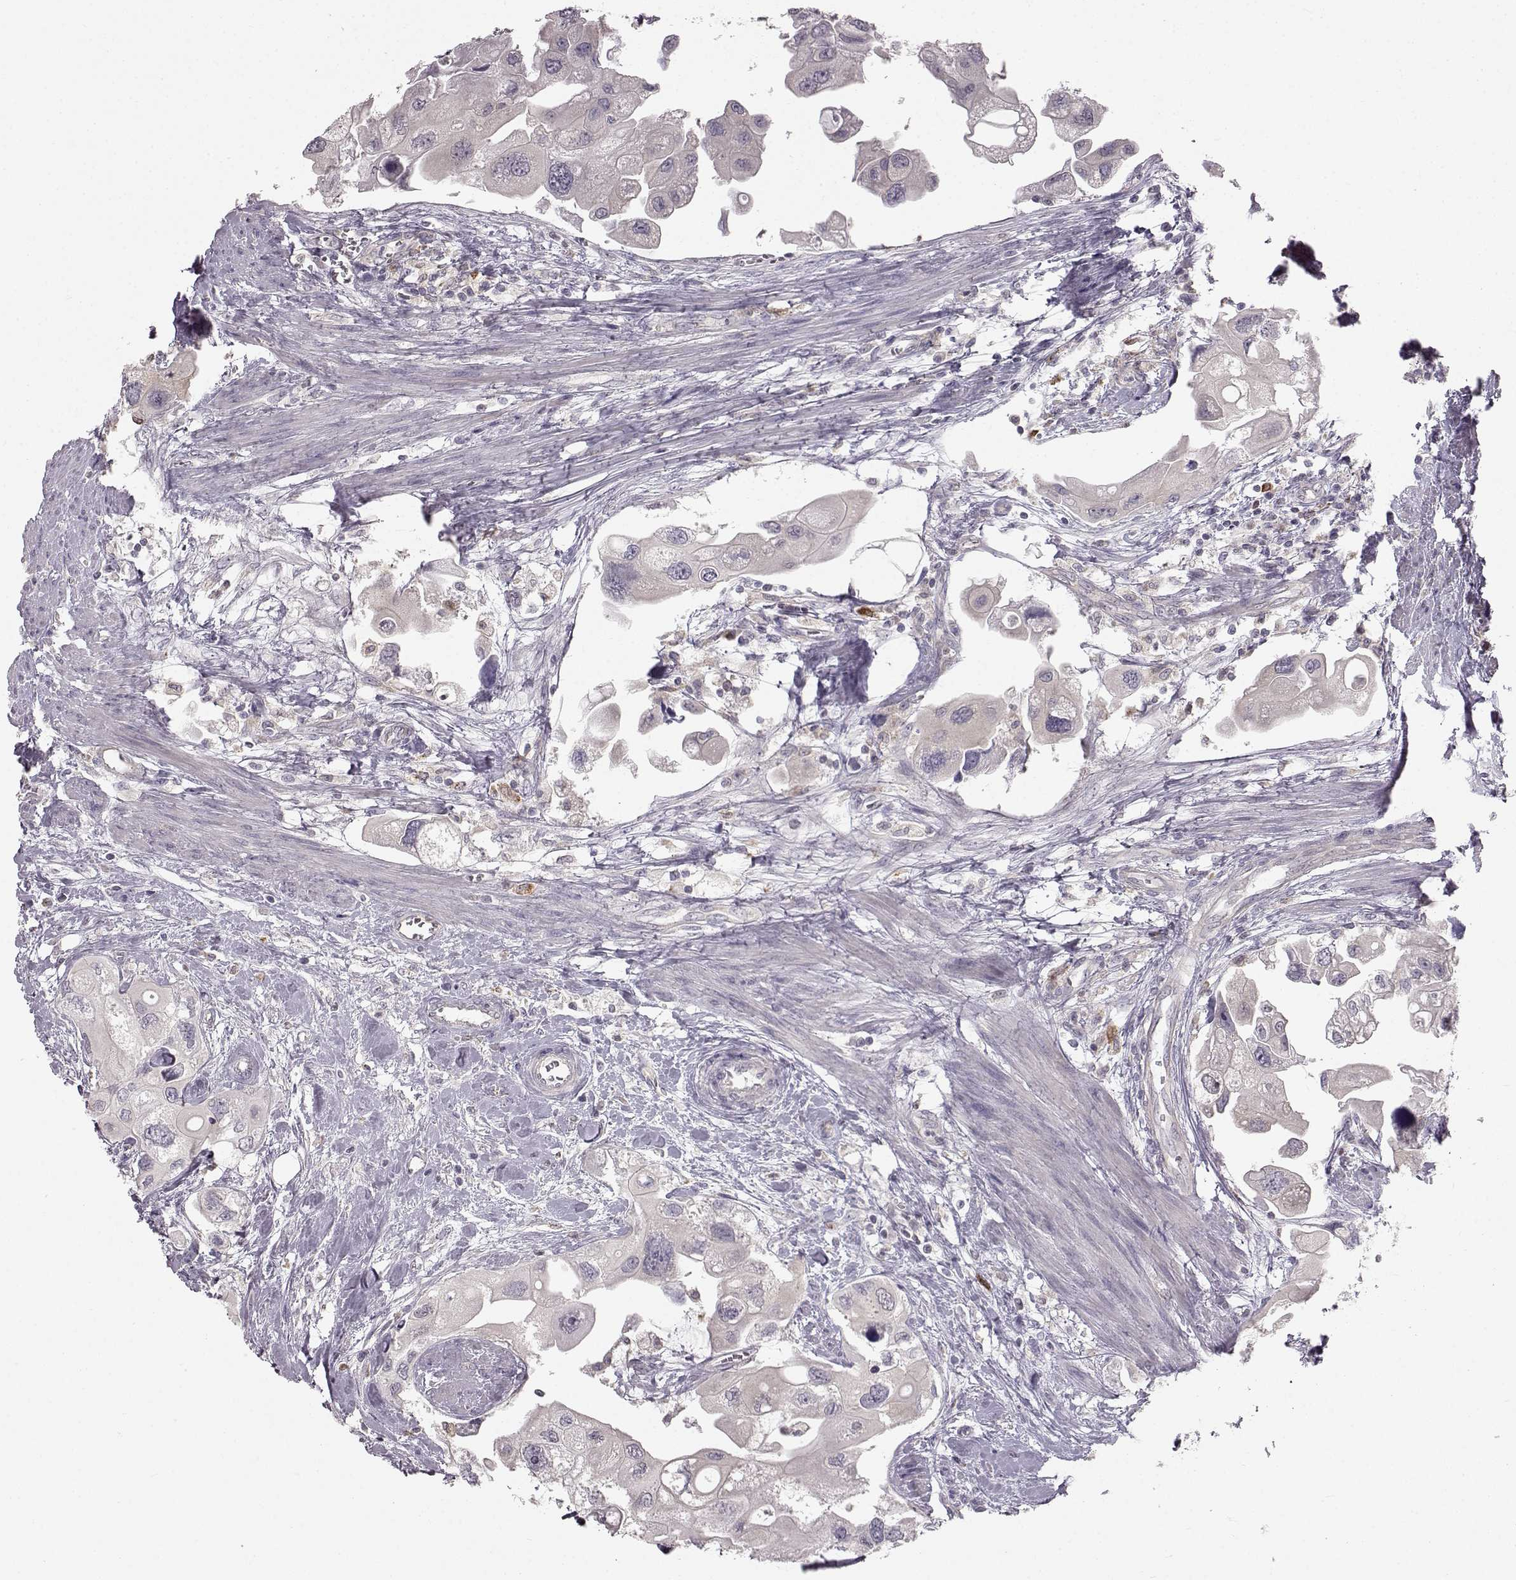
{"staining": {"intensity": "negative", "quantity": "none", "location": "none"}, "tissue": "urothelial cancer", "cell_type": "Tumor cells", "image_type": "cancer", "snomed": [{"axis": "morphology", "description": "Urothelial carcinoma, High grade"}, {"axis": "topography", "description": "Urinary bladder"}], "caption": "Urothelial carcinoma (high-grade) stained for a protein using immunohistochemistry (IHC) displays no staining tumor cells.", "gene": "SPAG17", "patient": {"sex": "male", "age": 59}}